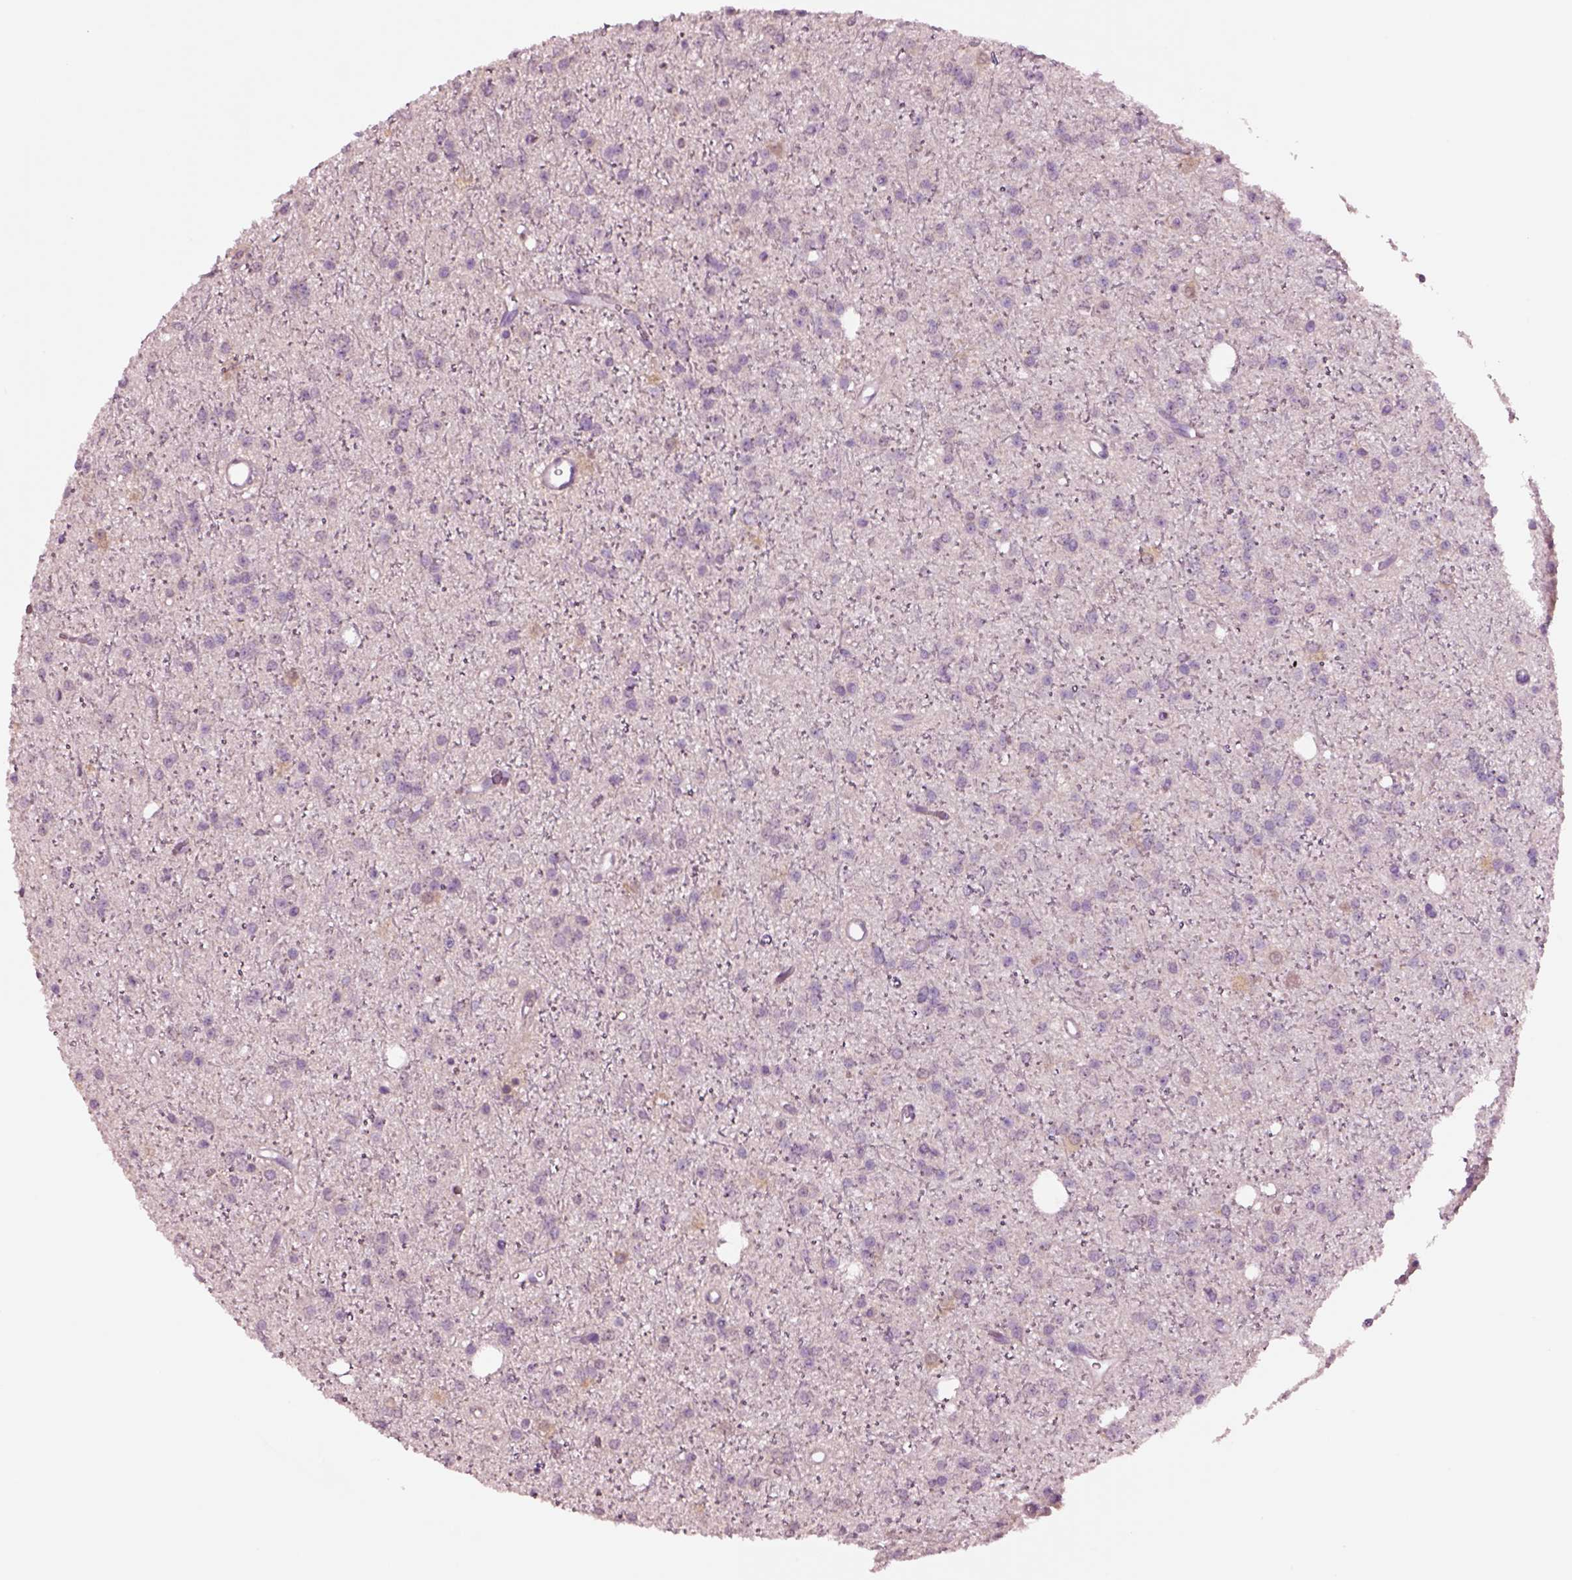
{"staining": {"intensity": "negative", "quantity": "none", "location": "none"}, "tissue": "glioma", "cell_type": "Tumor cells", "image_type": "cancer", "snomed": [{"axis": "morphology", "description": "Glioma, malignant, Low grade"}, {"axis": "topography", "description": "Brain"}], "caption": "IHC micrograph of neoplastic tissue: glioma stained with DAB displays no significant protein positivity in tumor cells.", "gene": "CLPSL1", "patient": {"sex": "male", "age": 27}}